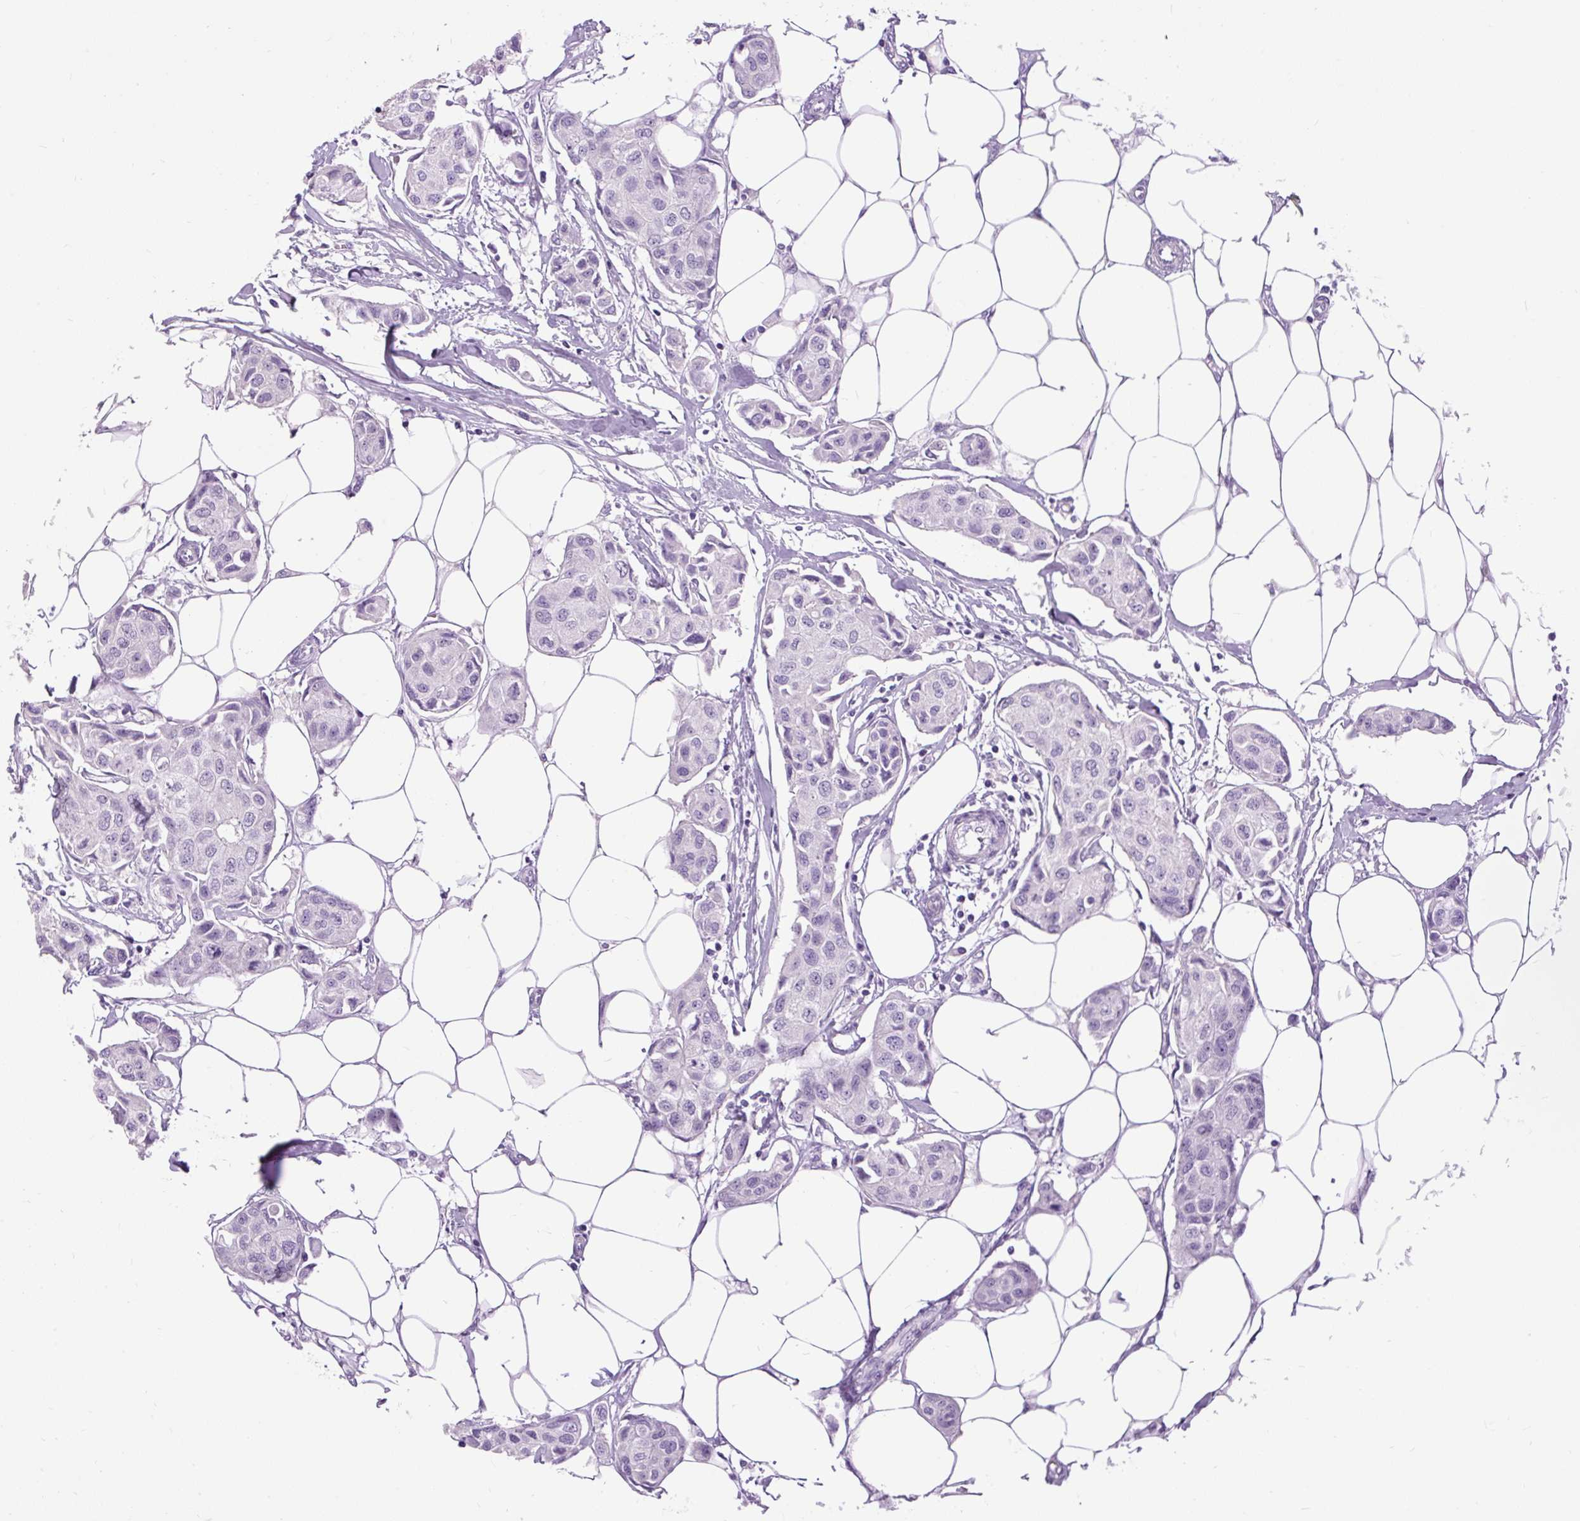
{"staining": {"intensity": "negative", "quantity": "none", "location": "none"}, "tissue": "breast cancer", "cell_type": "Tumor cells", "image_type": "cancer", "snomed": [{"axis": "morphology", "description": "Duct carcinoma"}, {"axis": "topography", "description": "Breast"}, {"axis": "topography", "description": "Lymph node"}], "caption": "An image of breast infiltrating ductal carcinoma stained for a protein shows no brown staining in tumor cells.", "gene": "FABP7", "patient": {"sex": "female", "age": 80}}